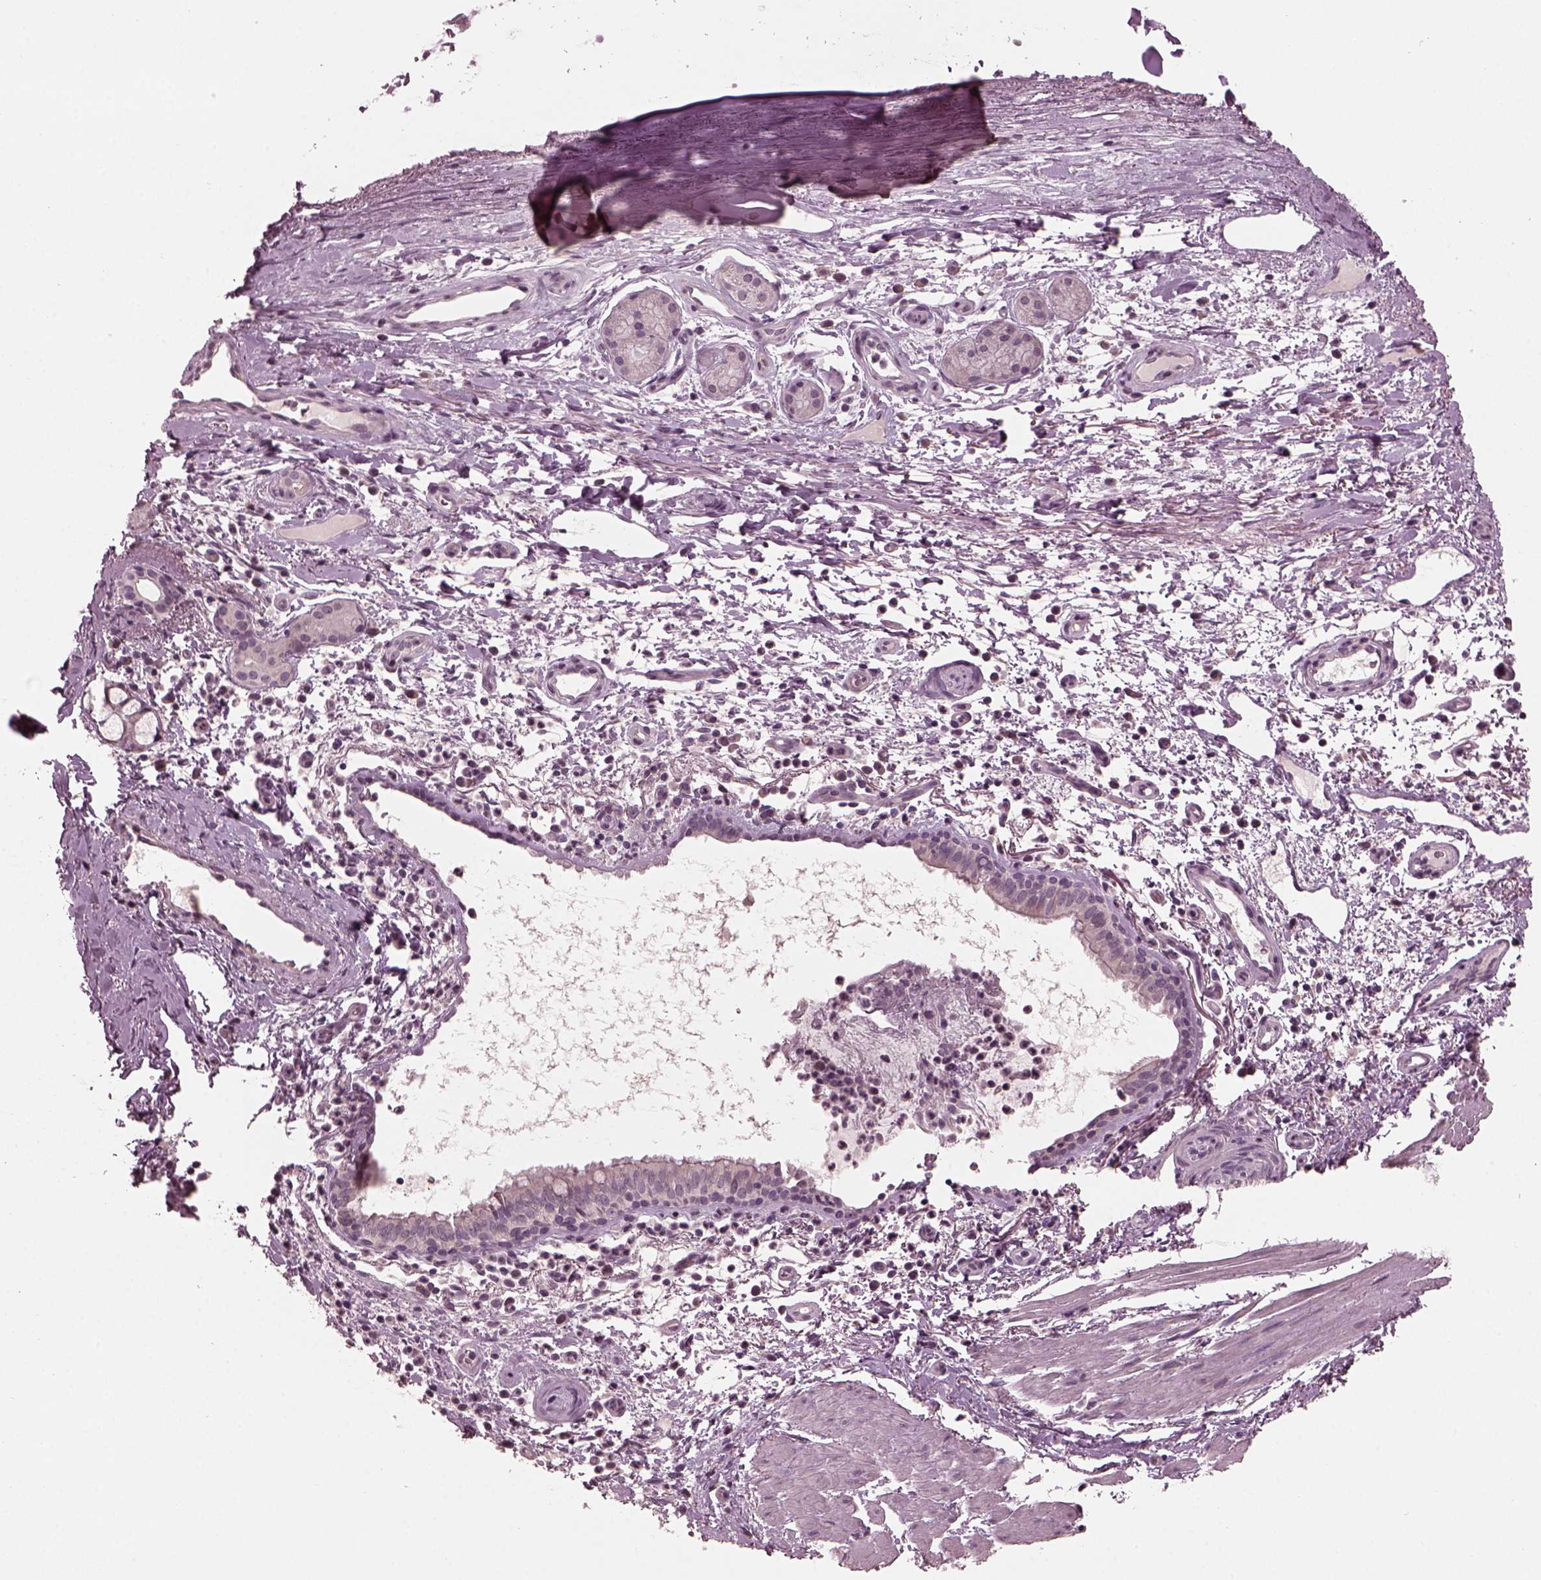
{"staining": {"intensity": "negative", "quantity": "none", "location": "none"}, "tissue": "bronchus", "cell_type": "Respiratory epithelial cells", "image_type": "normal", "snomed": [{"axis": "morphology", "description": "Normal tissue, NOS"}, {"axis": "topography", "description": "Bronchus"}], "caption": "Immunohistochemistry (IHC) image of benign human bronchus stained for a protein (brown), which shows no positivity in respiratory epithelial cells.", "gene": "RGS7", "patient": {"sex": "female", "age": 64}}